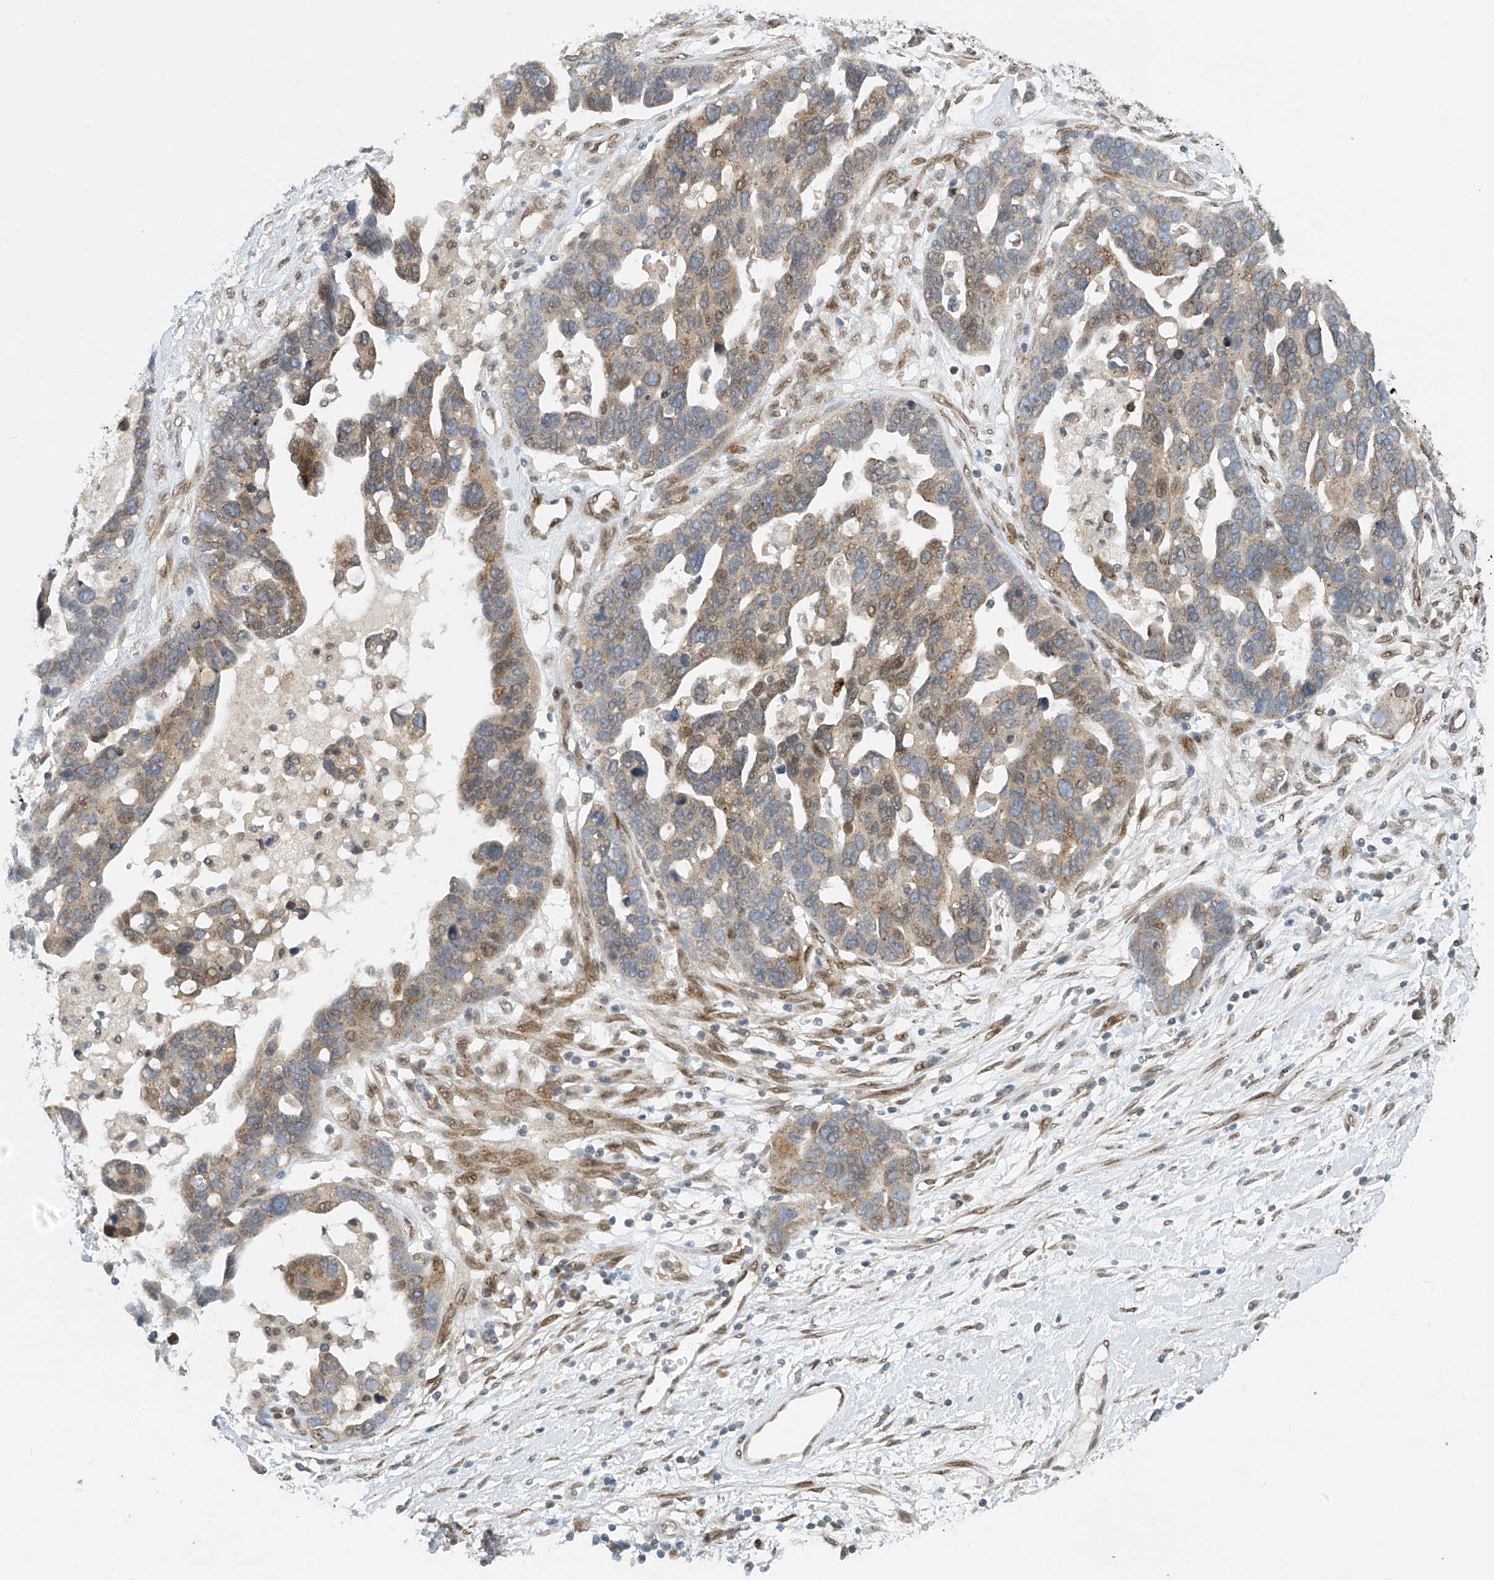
{"staining": {"intensity": "weak", "quantity": "25%-75%", "location": "cytoplasmic/membranous,nuclear"}, "tissue": "ovarian cancer", "cell_type": "Tumor cells", "image_type": "cancer", "snomed": [{"axis": "morphology", "description": "Cystadenocarcinoma, serous, NOS"}, {"axis": "topography", "description": "Ovary"}], "caption": "A brown stain labels weak cytoplasmic/membranous and nuclear expression of a protein in human ovarian cancer (serous cystadenocarcinoma) tumor cells. The staining was performed using DAB (3,3'-diaminobenzidine), with brown indicating positive protein expression. Nuclei are stained blue with hematoxylin.", "gene": "STARD9", "patient": {"sex": "female", "age": 54}}